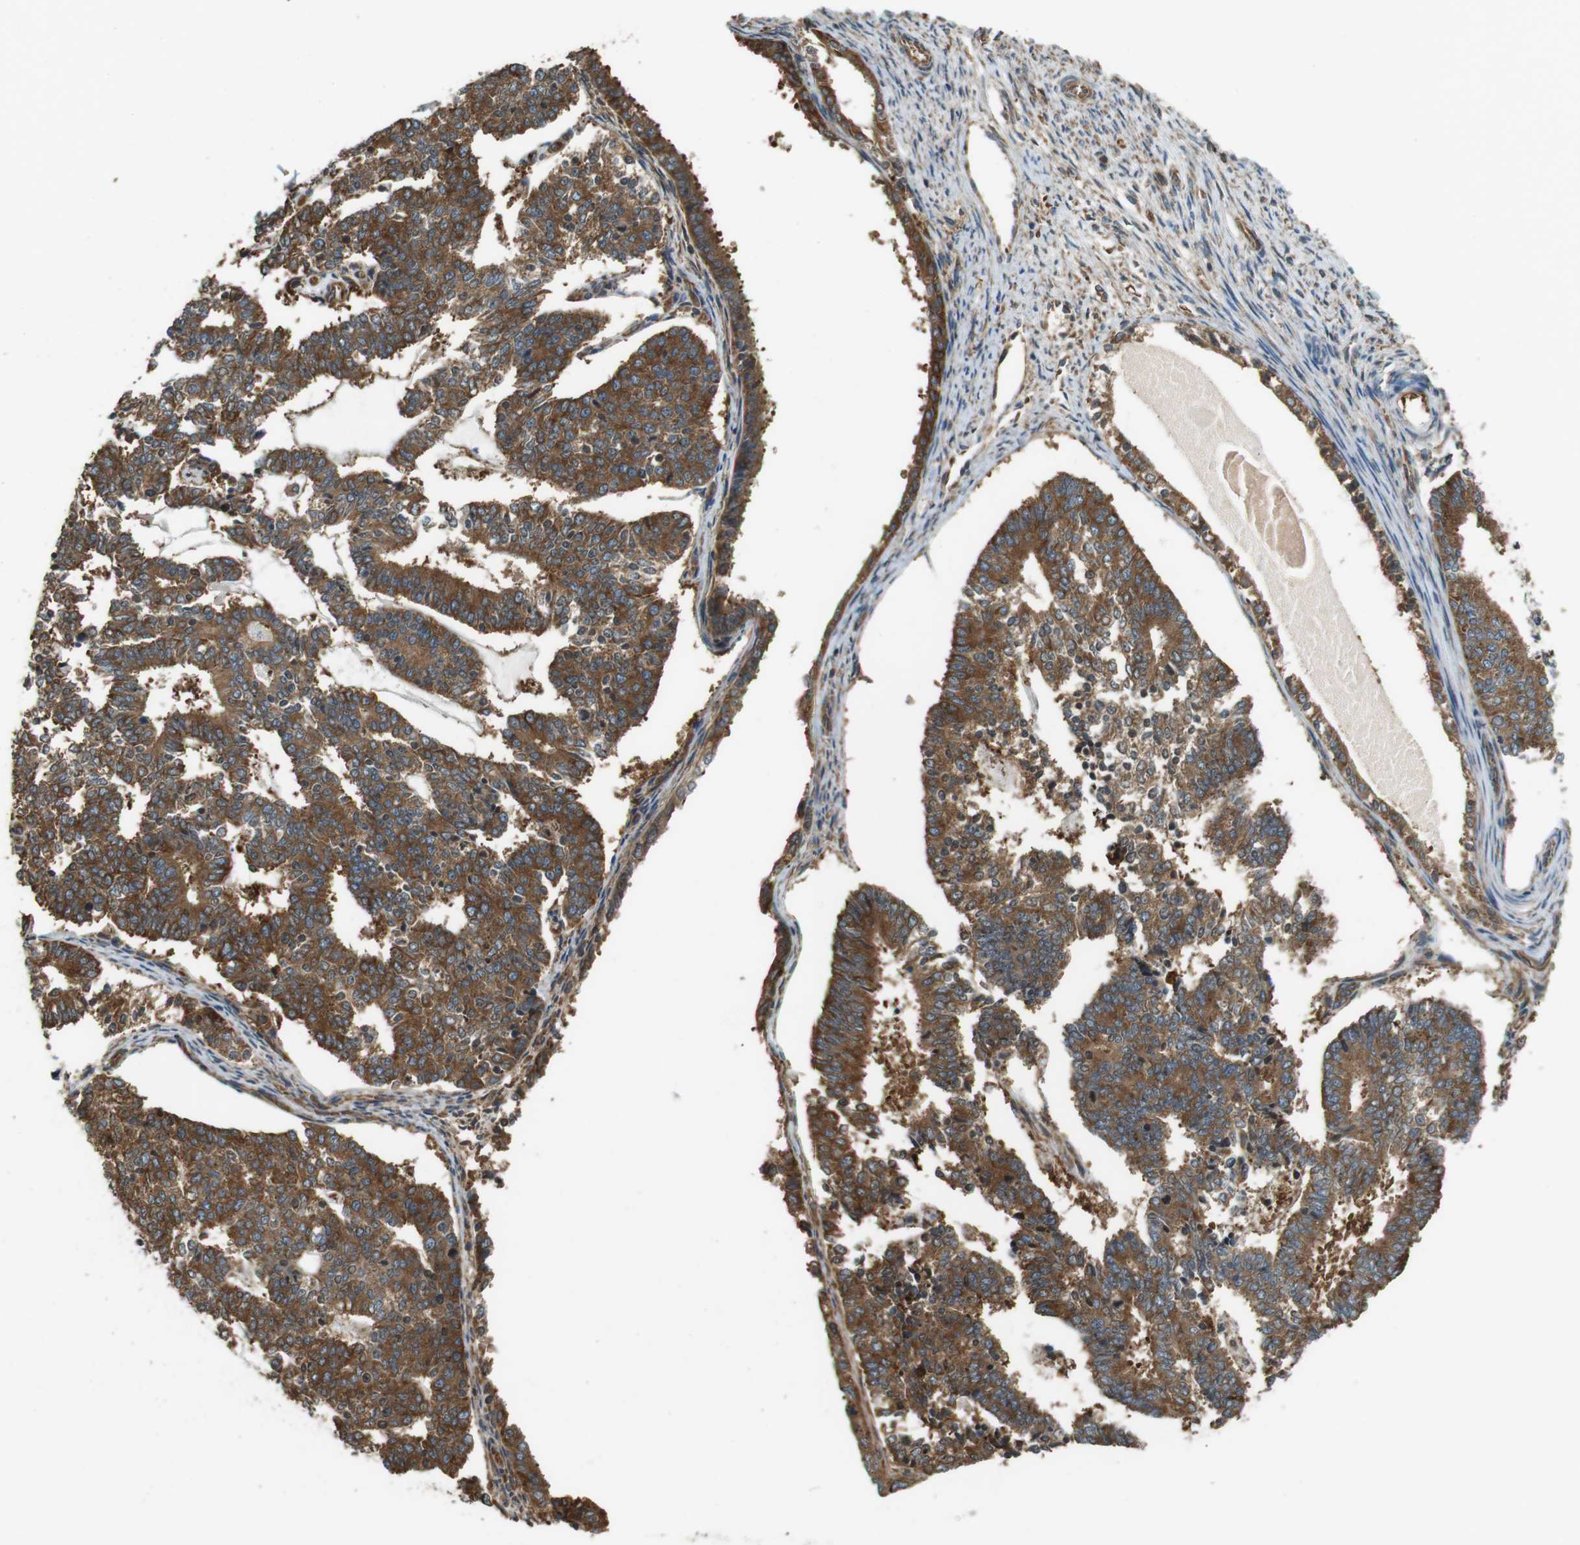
{"staining": {"intensity": "moderate", "quantity": ">75%", "location": "cytoplasmic/membranous"}, "tissue": "endometrial cancer", "cell_type": "Tumor cells", "image_type": "cancer", "snomed": [{"axis": "morphology", "description": "Adenocarcinoma, NOS"}, {"axis": "topography", "description": "Endometrium"}], "caption": "IHC (DAB (3,3'-diaminobenzidine)) staining of human endometrial adenocarcinoma shows moderate cytoplasmic/membranous protein positivity in about >75% of tumor cells. (brown staining indicates protein expression, while blue staining denotes nuclei).", "gene": "PA2G4", "patient": {"sex": "female", "age": 70}}